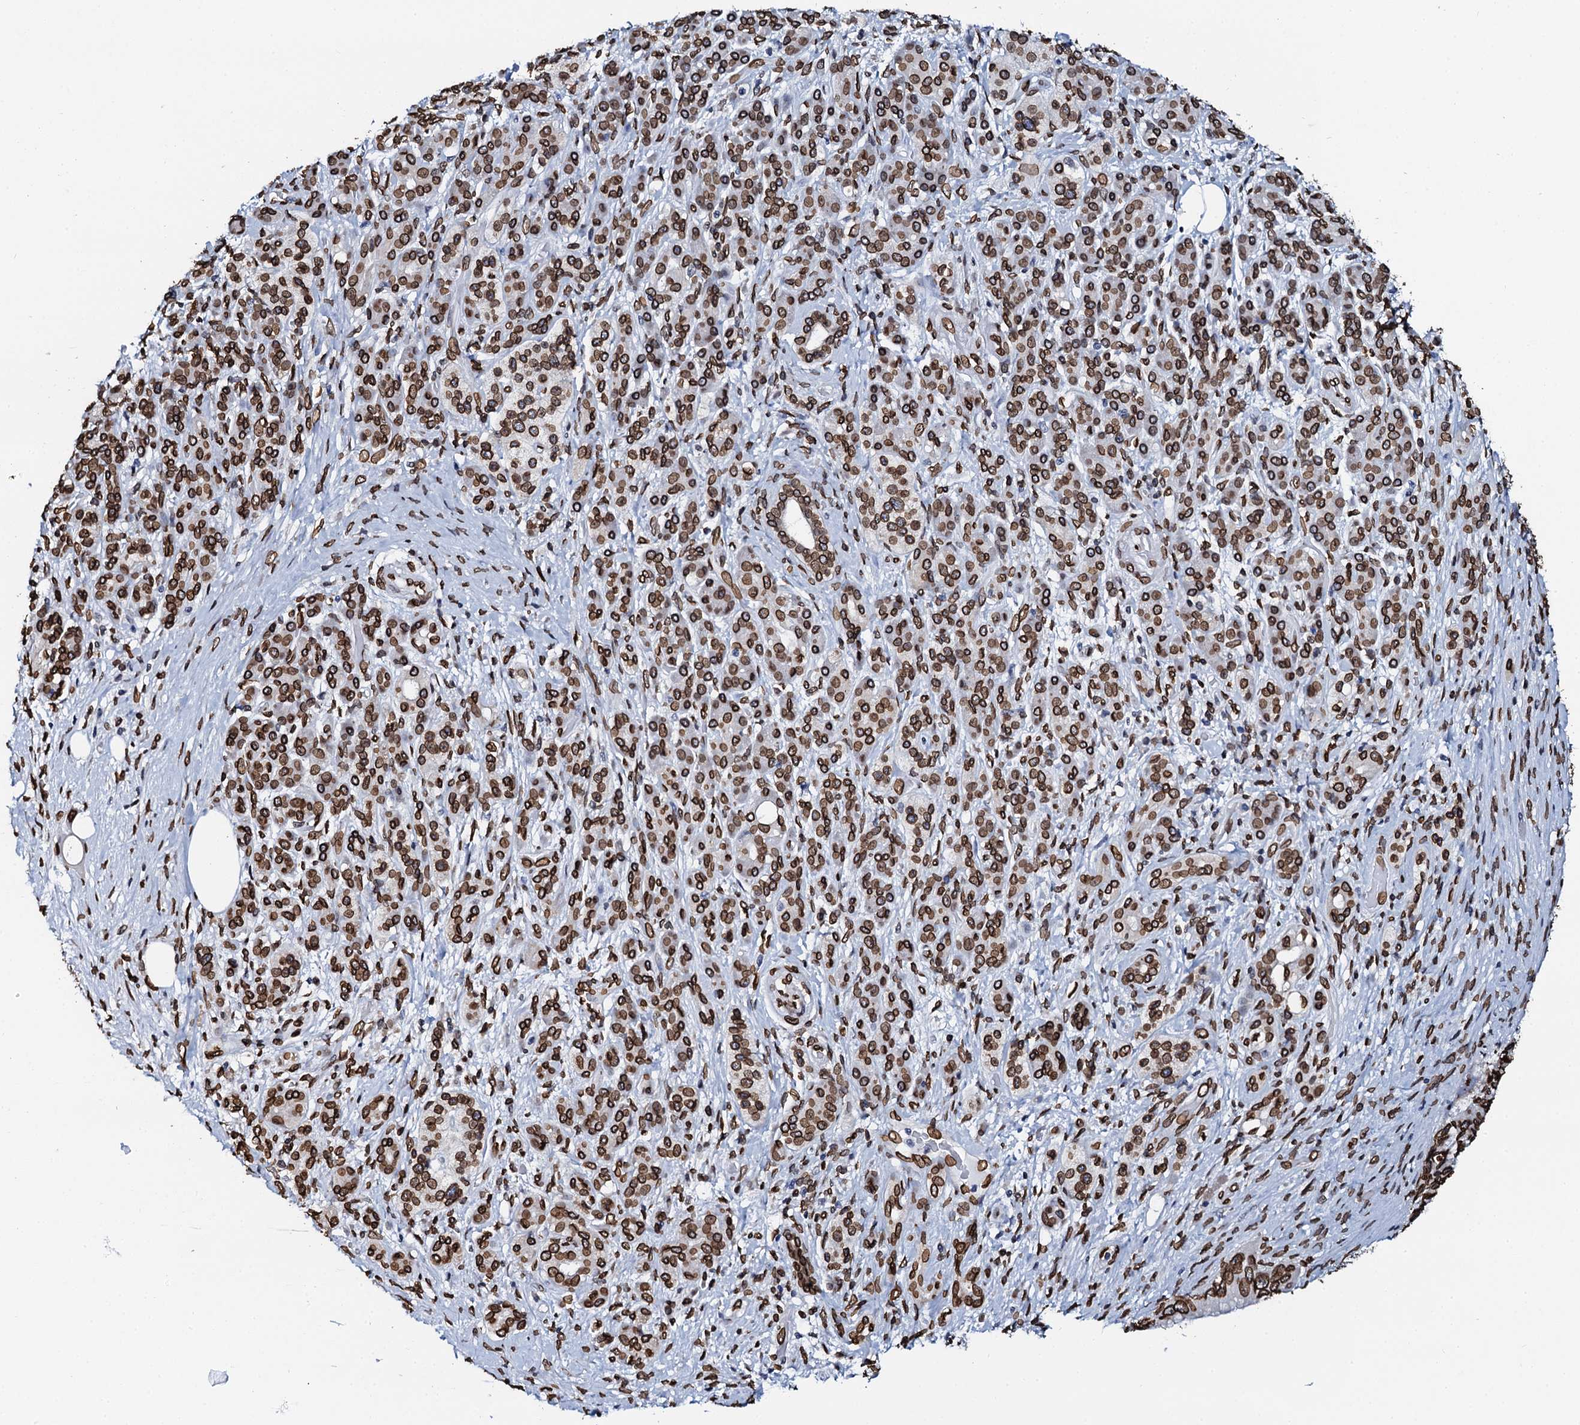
{"staining": {"intensity": "strong", "quantity": ">75%", "location": "nuclear"}, "tissue": "pancreatic cancer", "cell_type": "Tumor cells", "image_type": "cancer", "snomed": [{"axis": "morphology", "description": "Adenocarcinoma, NOS"}, {"axis": "topography", "description": "Pancreas"}], "caption": "A brown stain shows strong nuclear staining of a protein in adenocarcinoma (pancreatic) tumor cells.", "gene": "KATNAL2", "patient": {"sex": "female", "age": 73}}